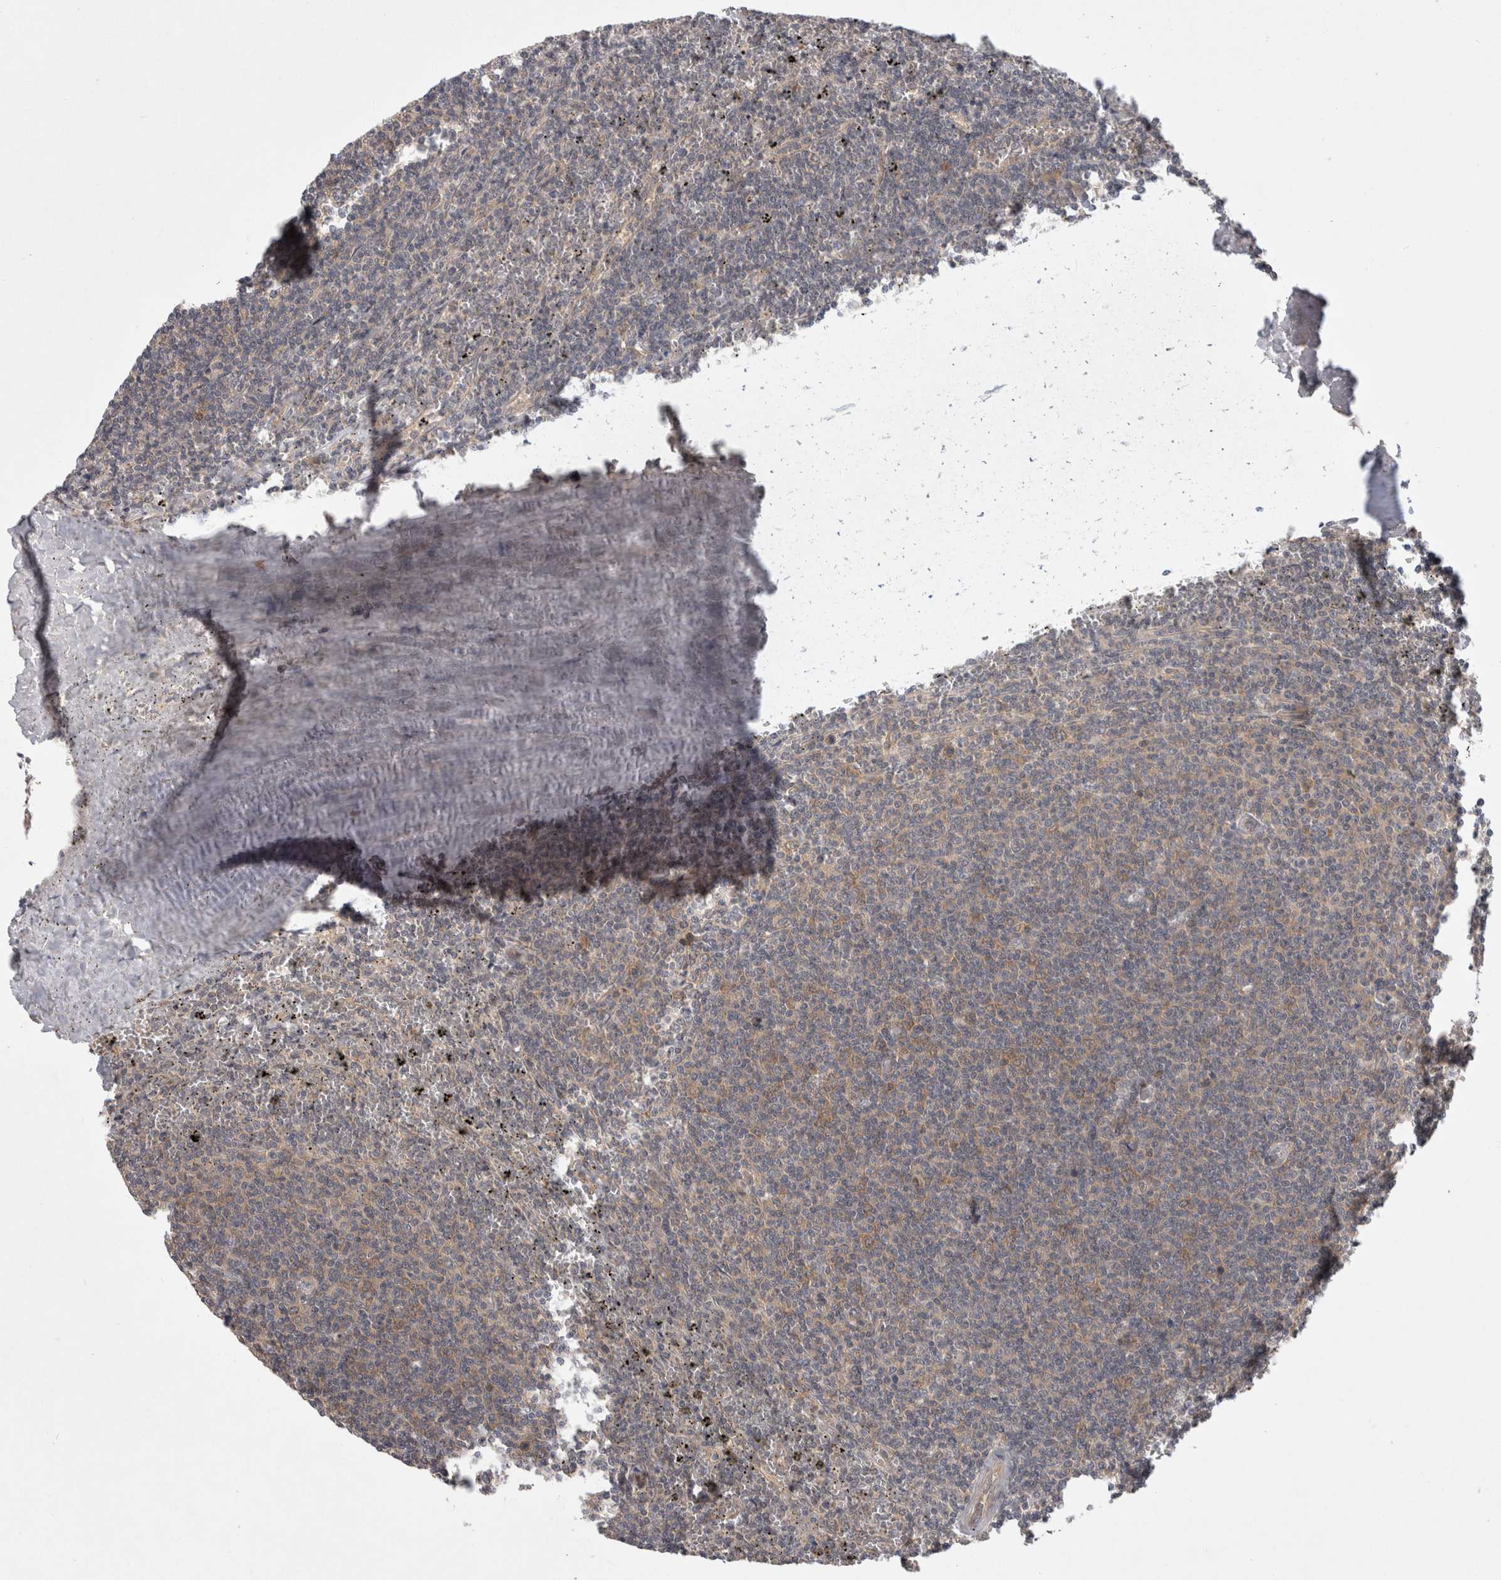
{"staining": {"intensity": "weak", "quantity": "<25%", "location": "cytoplasmic/membranous"}, "tissue": "lymphoma", "cell_type": "Tumor cells", "image_type": "cancer", "snomed": [{"axis": "morphology", "description": "Malignant lymphoma, non-Hodgkin's type, Low grade"}, {"axis": "topography", "description": "Spleen"}], "caption": "Tumor cells show no significant protein expression in lymphoma. (DAB (3,3'-diaminobenzidine) immunohistochemistry visualized using brightfield microscopy, high magnification).", "gene": "CERS3", "patient": {"sex": "female", "age": 50}}